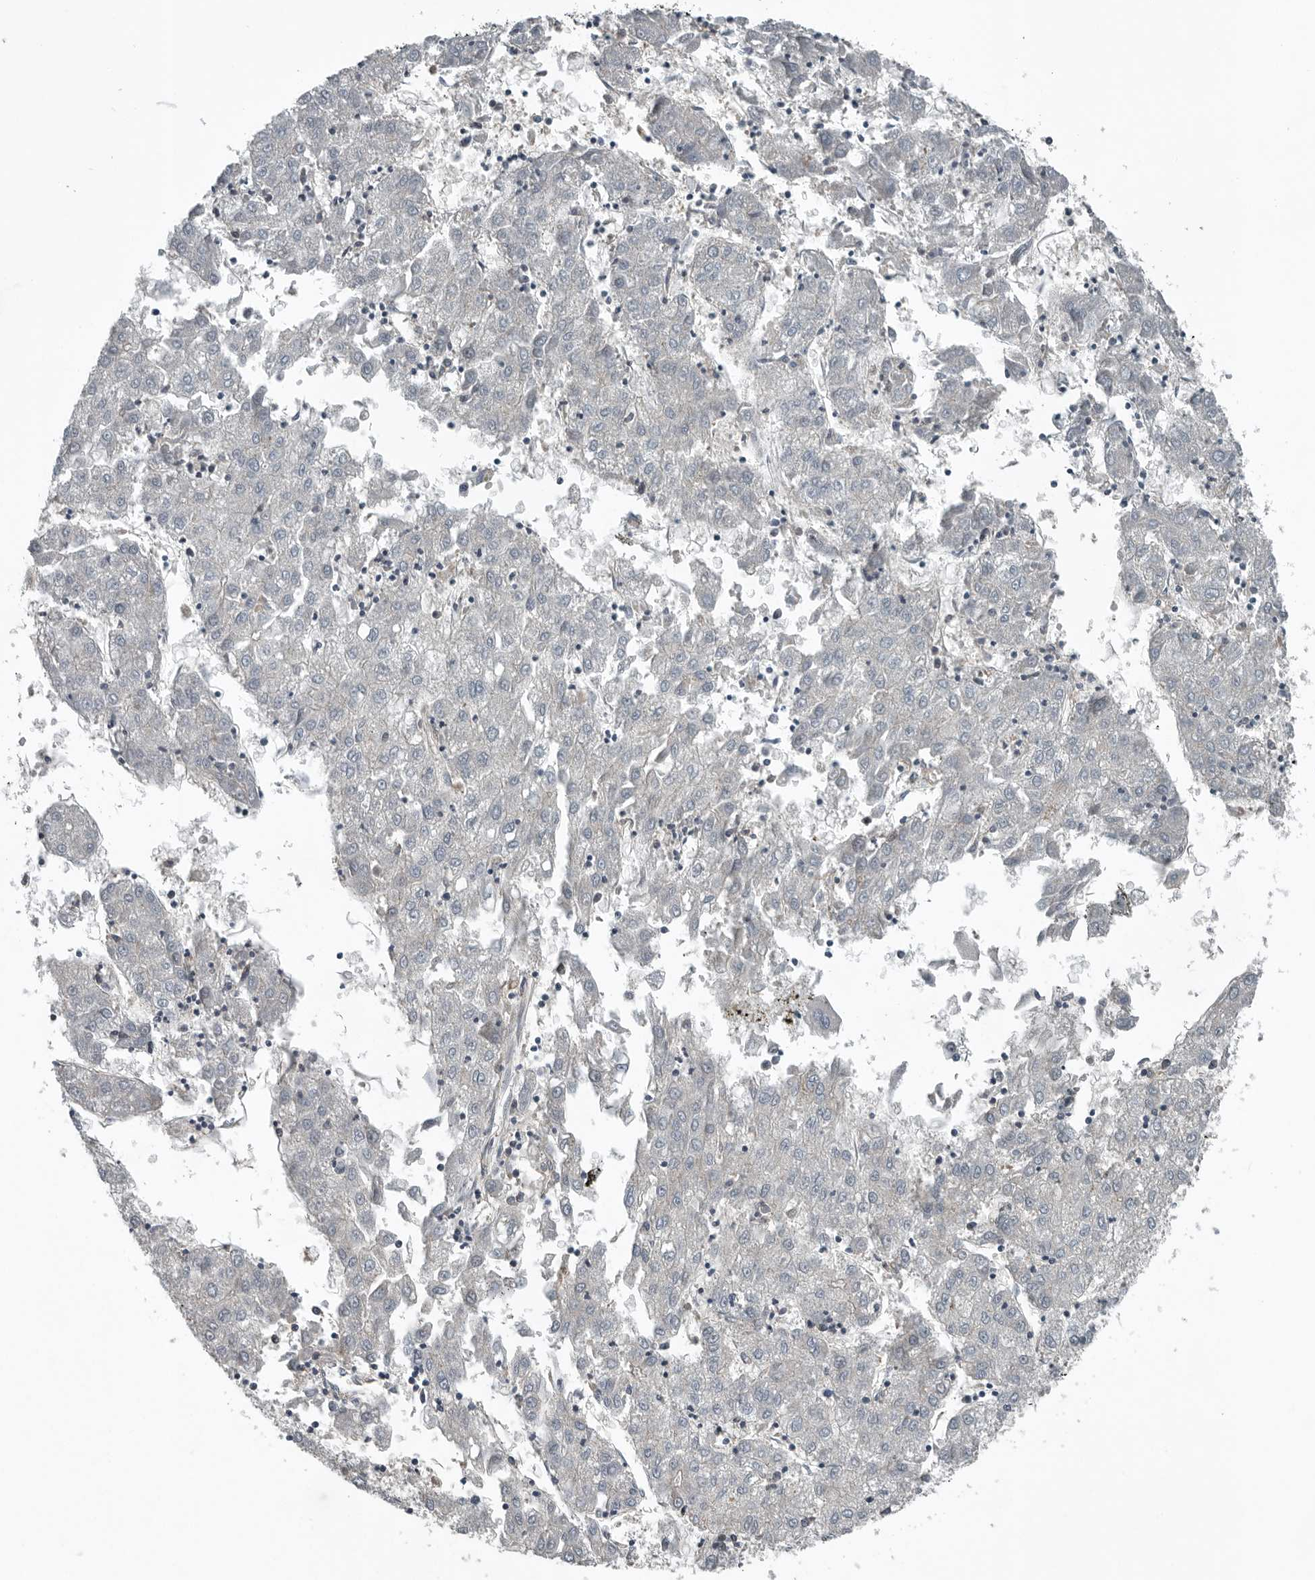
{"staining": {"intensity": "negative", "quantity": "none", "location": "none"}, "tissue": "liver cancer", "cell_type": "Tumor cells", "image_type": "cancer", "snomed": [{"axis": "morphology", "description": "Carcinoma, Hepatocellular, NOS"}, {"axis": "topography", "description": "Liver"}], "caption": "This is an immunohistochemistry photomicrograph of hepatocellular carcinoma (liver). There is no positivity in tumor cells.", "gene": "SENP7", "patient": {"sex": "male", "age": 72}}